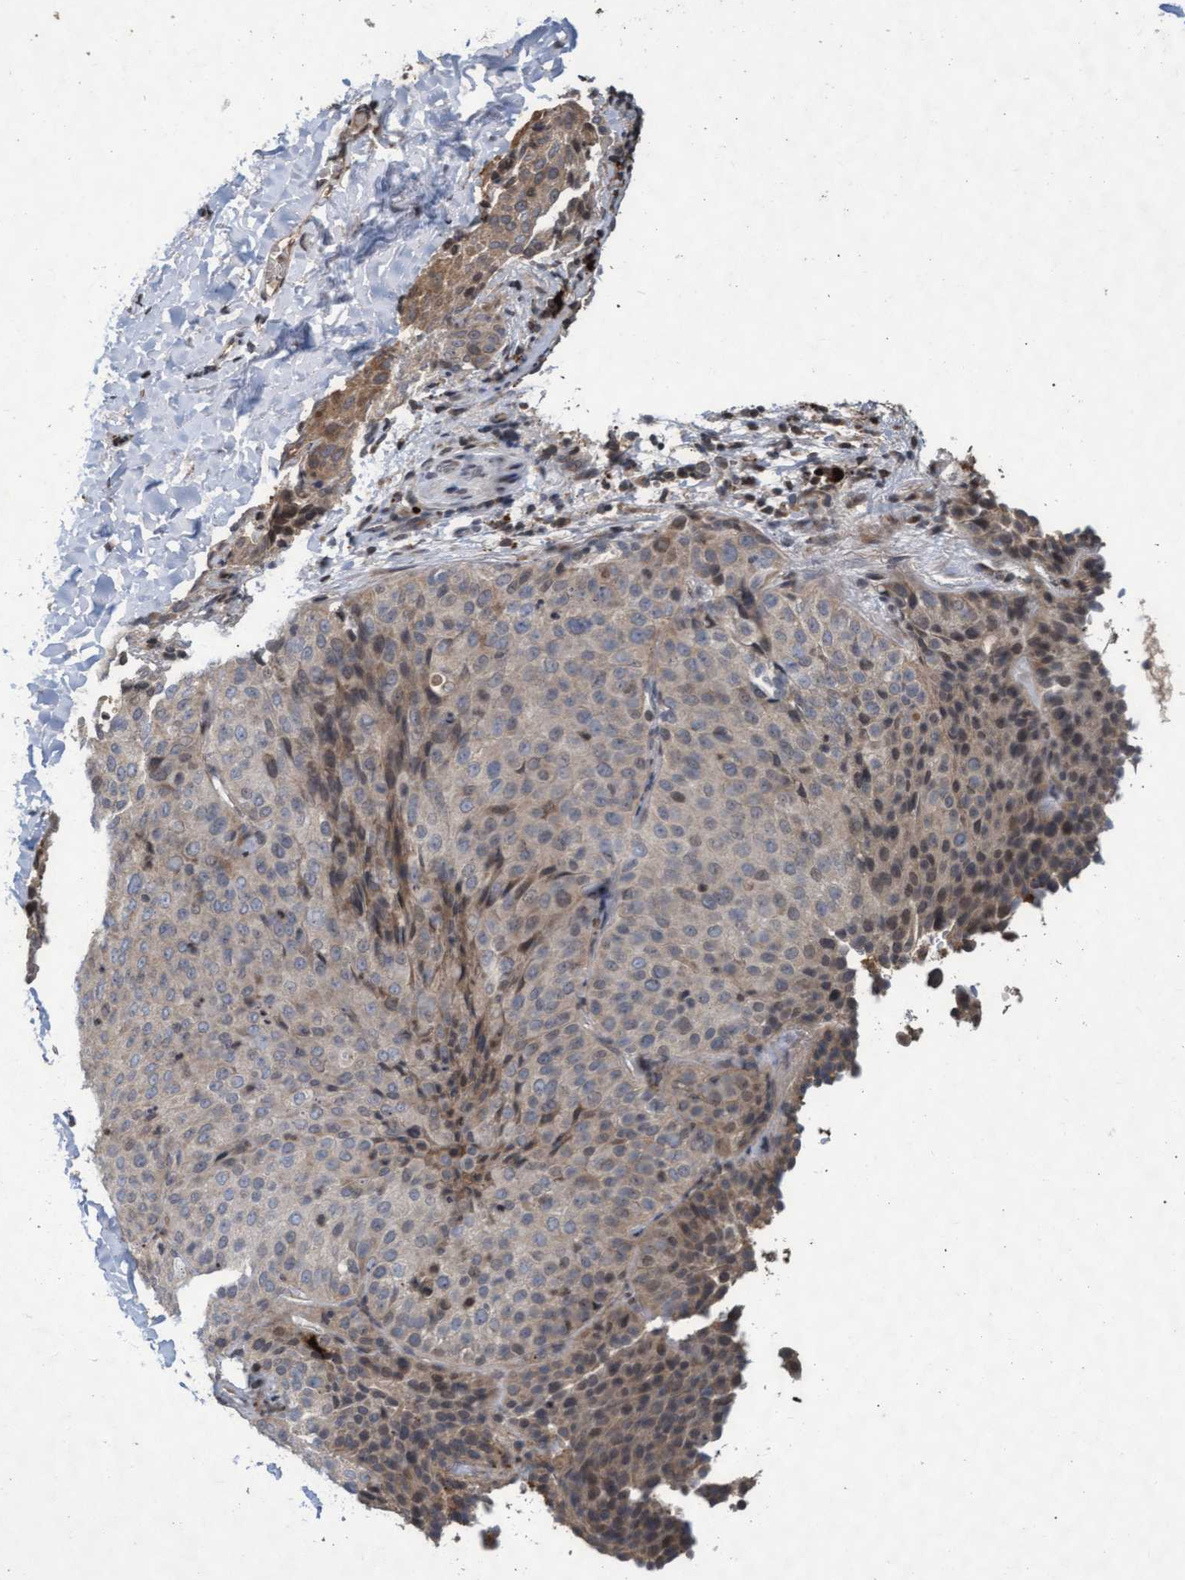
{"staining": {"intensity": "weak", "quantity": "25%-75%", "location": "cytoplasmic/membranous"}, "tissue": "lung cancer", "cell_type": "Tumor cells", "image_type": "cancer", "snomed": [{"axis": "morphology", "description": "Squamous cell carcinoma, NOS"}, {"axis": "topography", "description": "Lung"}], "caption": "Lung squamous cell carcinoma stained for a protein (brown) reveals weak cytoplasmic/membranous positive positivity in about 25%-75% of tumor cells.", "gene": "KCNC2", "patient": {"sex": "male", "age": 54}}